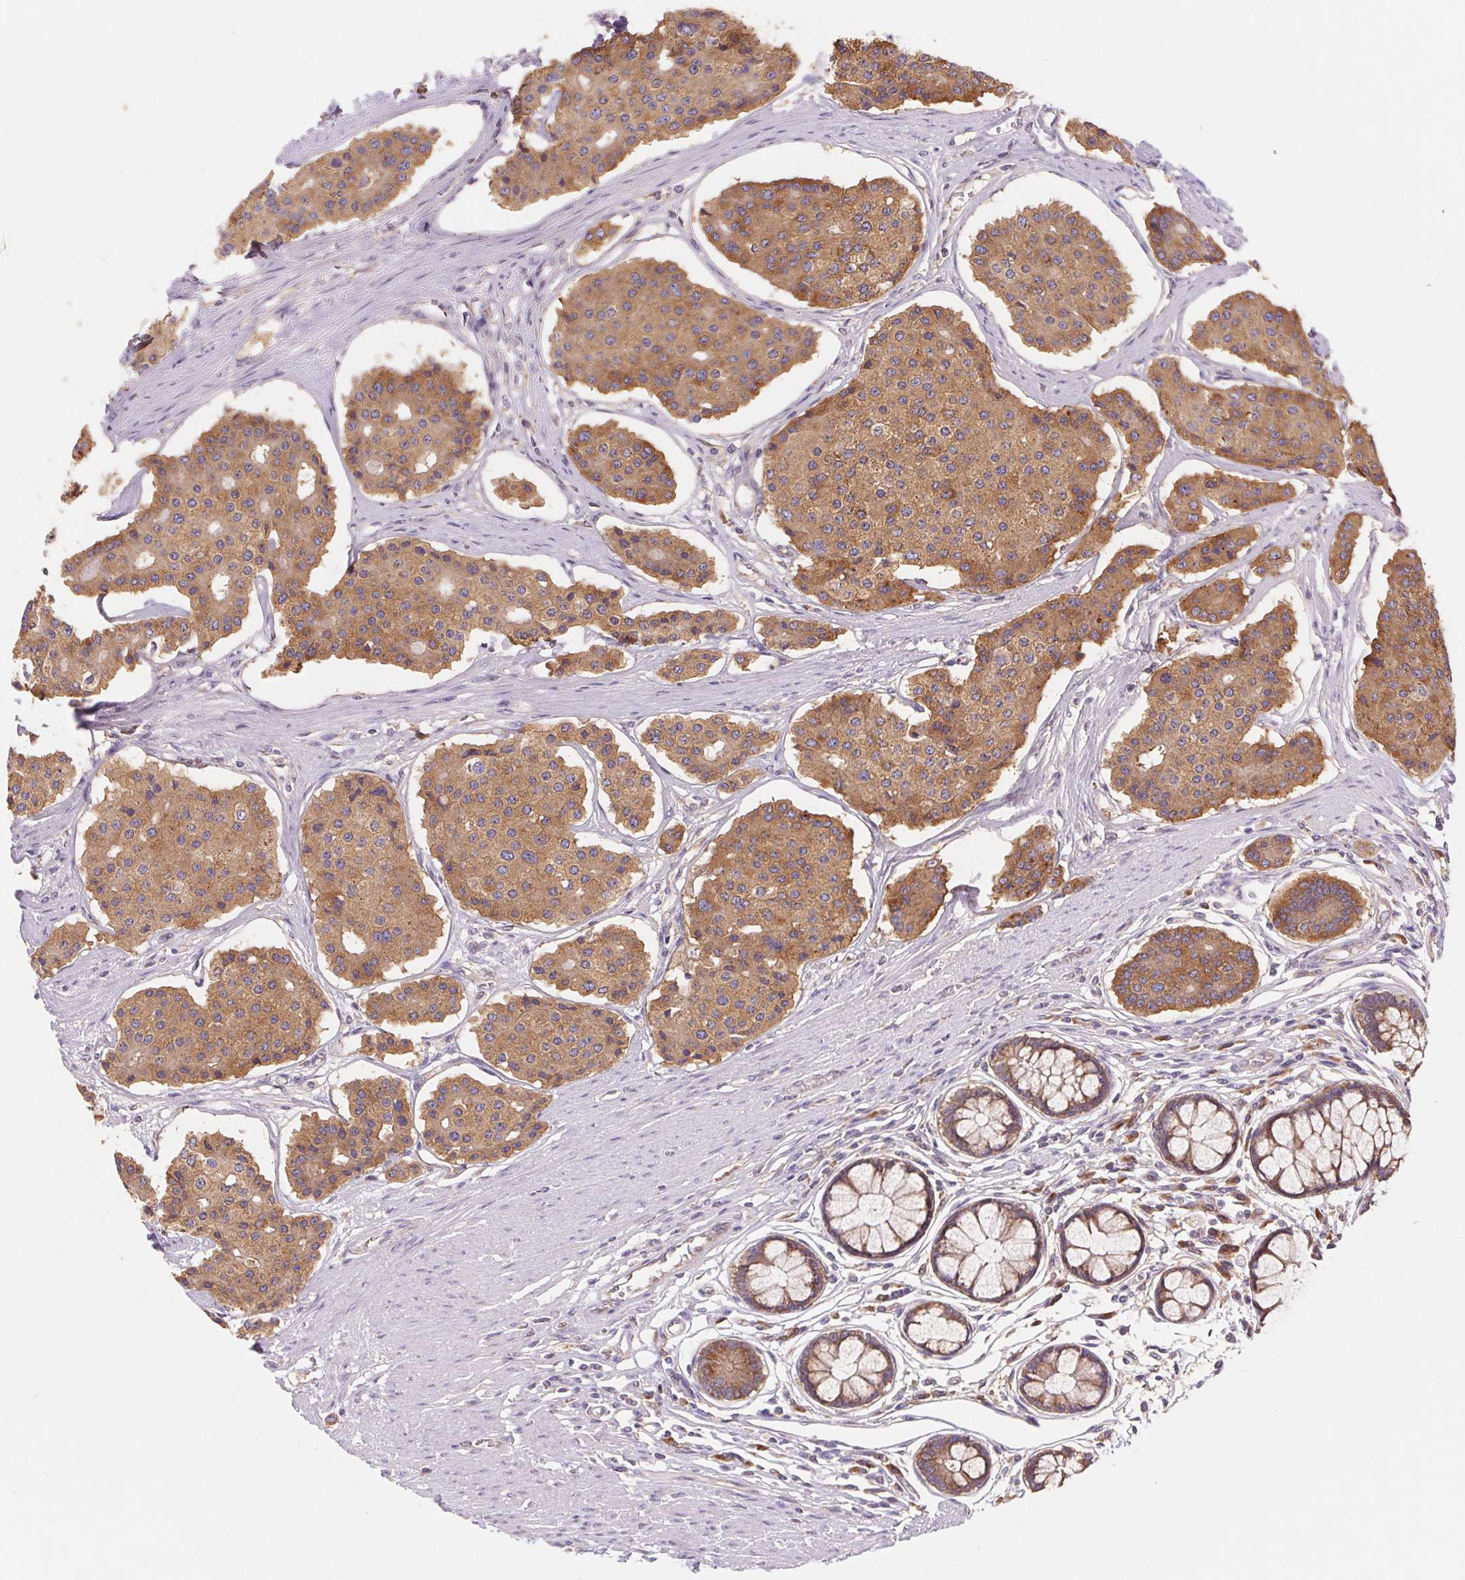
{"staining": {"intensity": "moderate", "quantity": ">75%", "location": "cytoplasmic/membranous"}, "tissue": "carcinoid", "cell_type": "Tumor cells", "image_type": "cancer", "snomed": [{"axis": "morphology", "description": "Carcinoid, malignant, NOS"}, {"axis": "topography", "description": "Small intestine"}], "caption": "The micrograph reveals staining of carcinoid (malignant), revealing moderate cytoplasmic/membranous protein positivity (brown color) within tumor cells.", "gene": "RAB1A", "patient": {"sex": "female", "age": 65}}